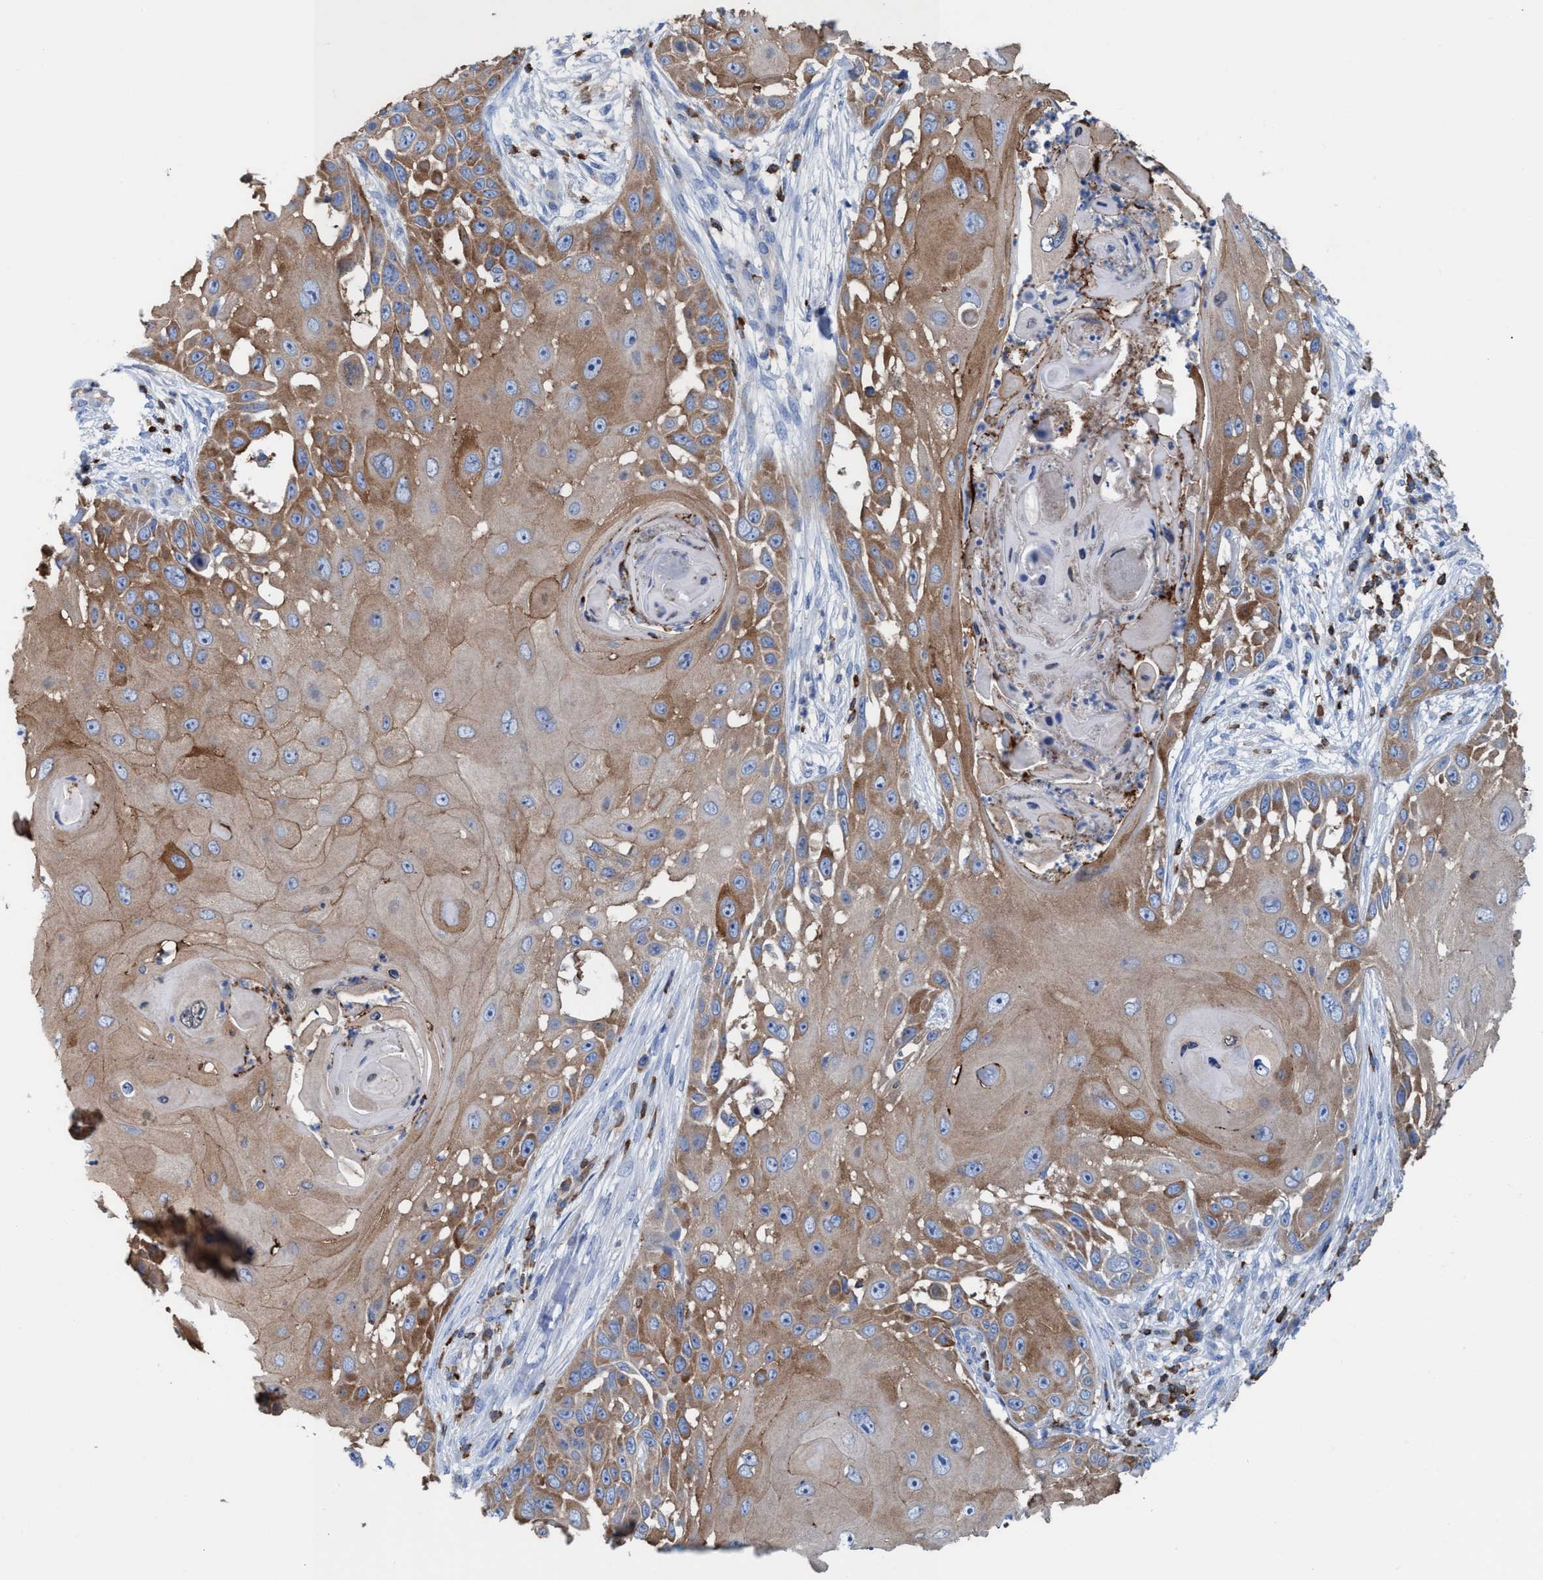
{"staining": {"intensity": "moderate", "quantity": ">75%", "location": "cytoplasmic/membranous"}, "tissue": "skin cancer", "cell_type": "Tumor cells", "image_type": "cancer", "snomed": [{"axis": "morphology", "description": "Squamous cell carcinoma, NOS"}, {"axis": "topography", "description": "Skin"}], "caption": "Protein staining by IHC shows moderate cytoplasmic/membranous expression in about >75% of tumor cells in squamous cell carcinoma (skin). The staining was performed using DAB to visualize the protein expression in brown, while the nuclei were stained in blue with hematoxylin (Magnification: 20x).", "gene": "EZR", "patient": {"sex": "female", "age": 44}}